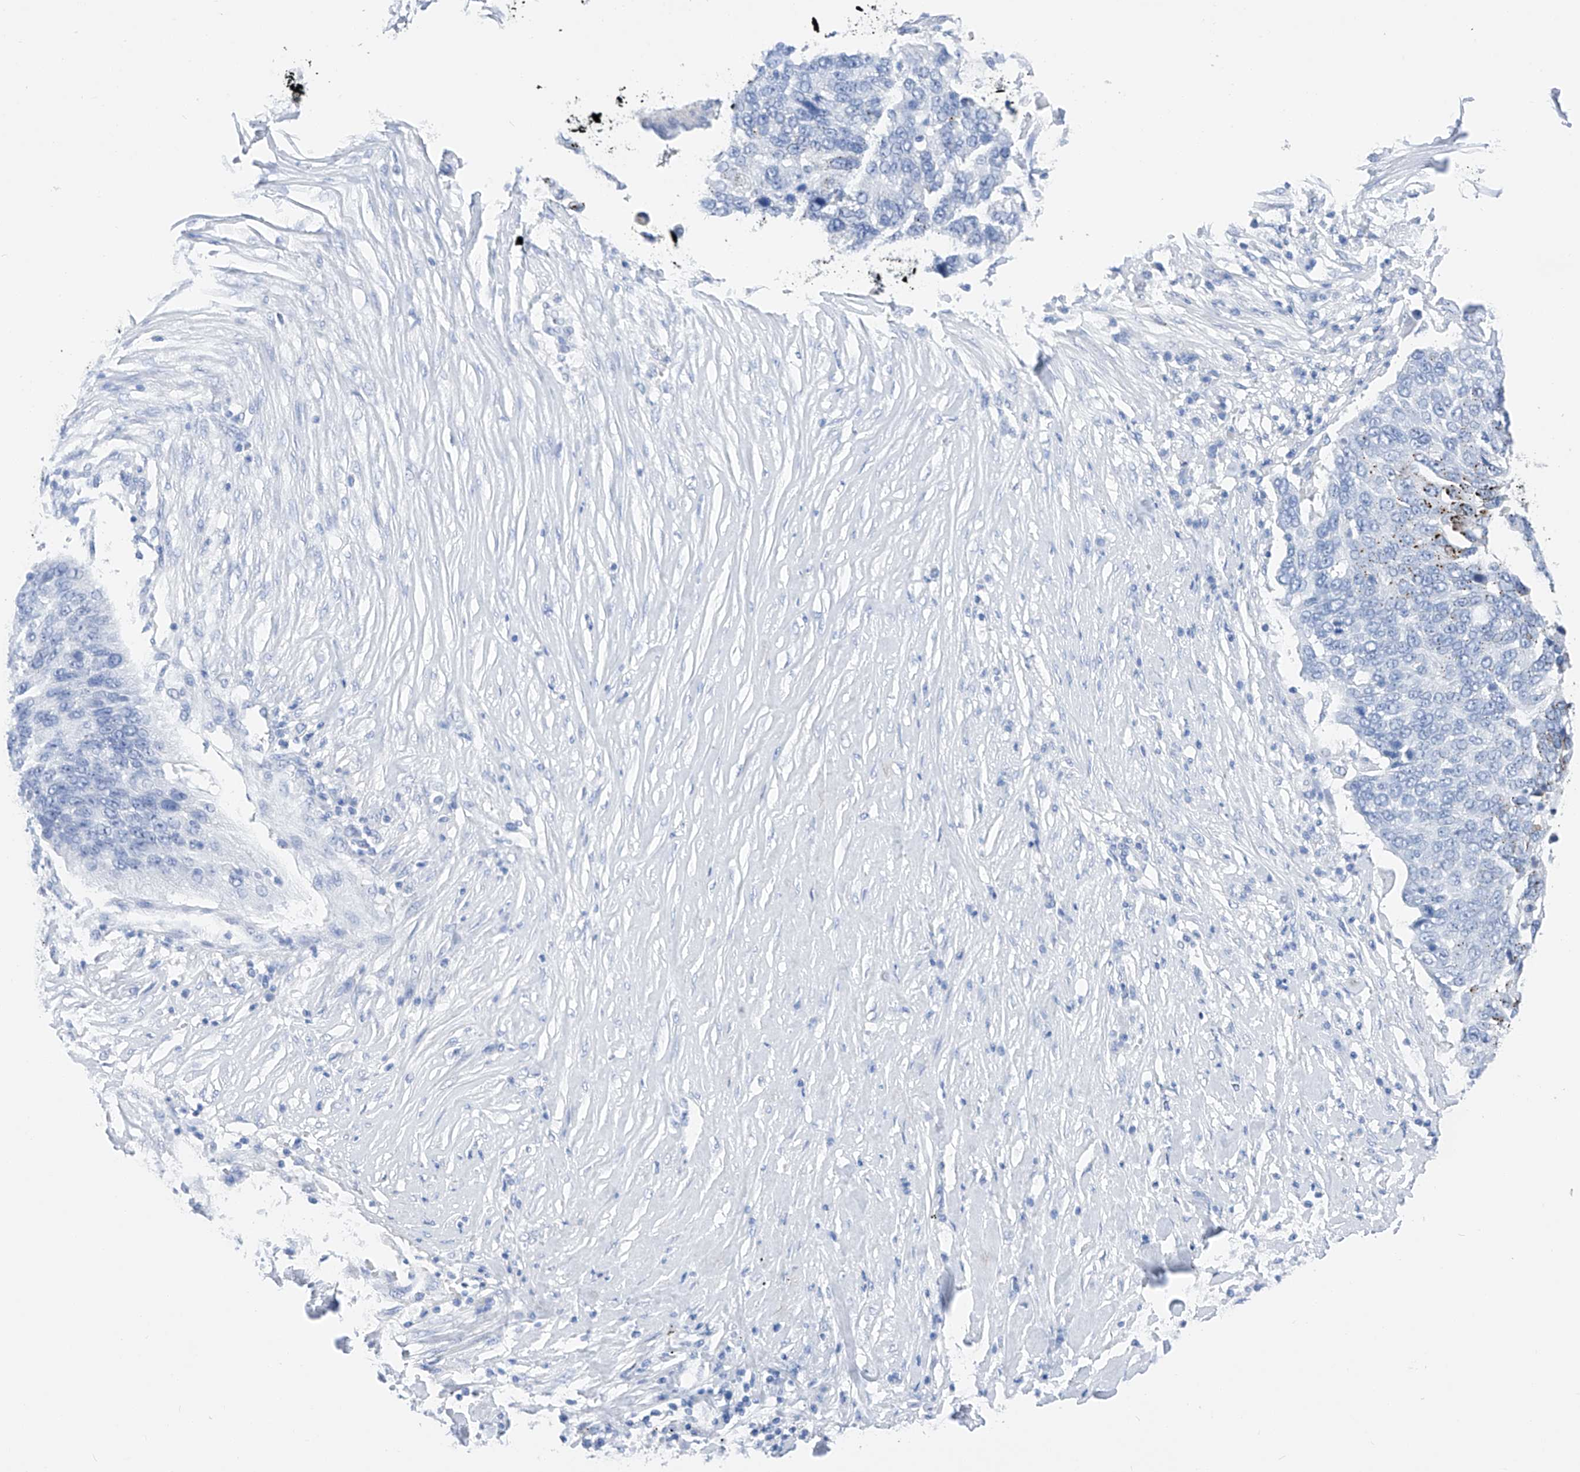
{"staining": {"intensity": "negative", "quantity": "none", "location": "none"}, "tissue": "lung cancer", "cell_type": "Tumor cells", "image_type": "cancer", "snomed": [{"axis": "morphology", "description": "Squamous cell carcinoma, NOS"}, {"axis": "topography", "description": "Lung"}], "caption": "Photomicrograph shows no protein staining in tumor cells of lung cancer tissue.", "gene": "FLG", "patient": {"sex": "male", "age": 66}}